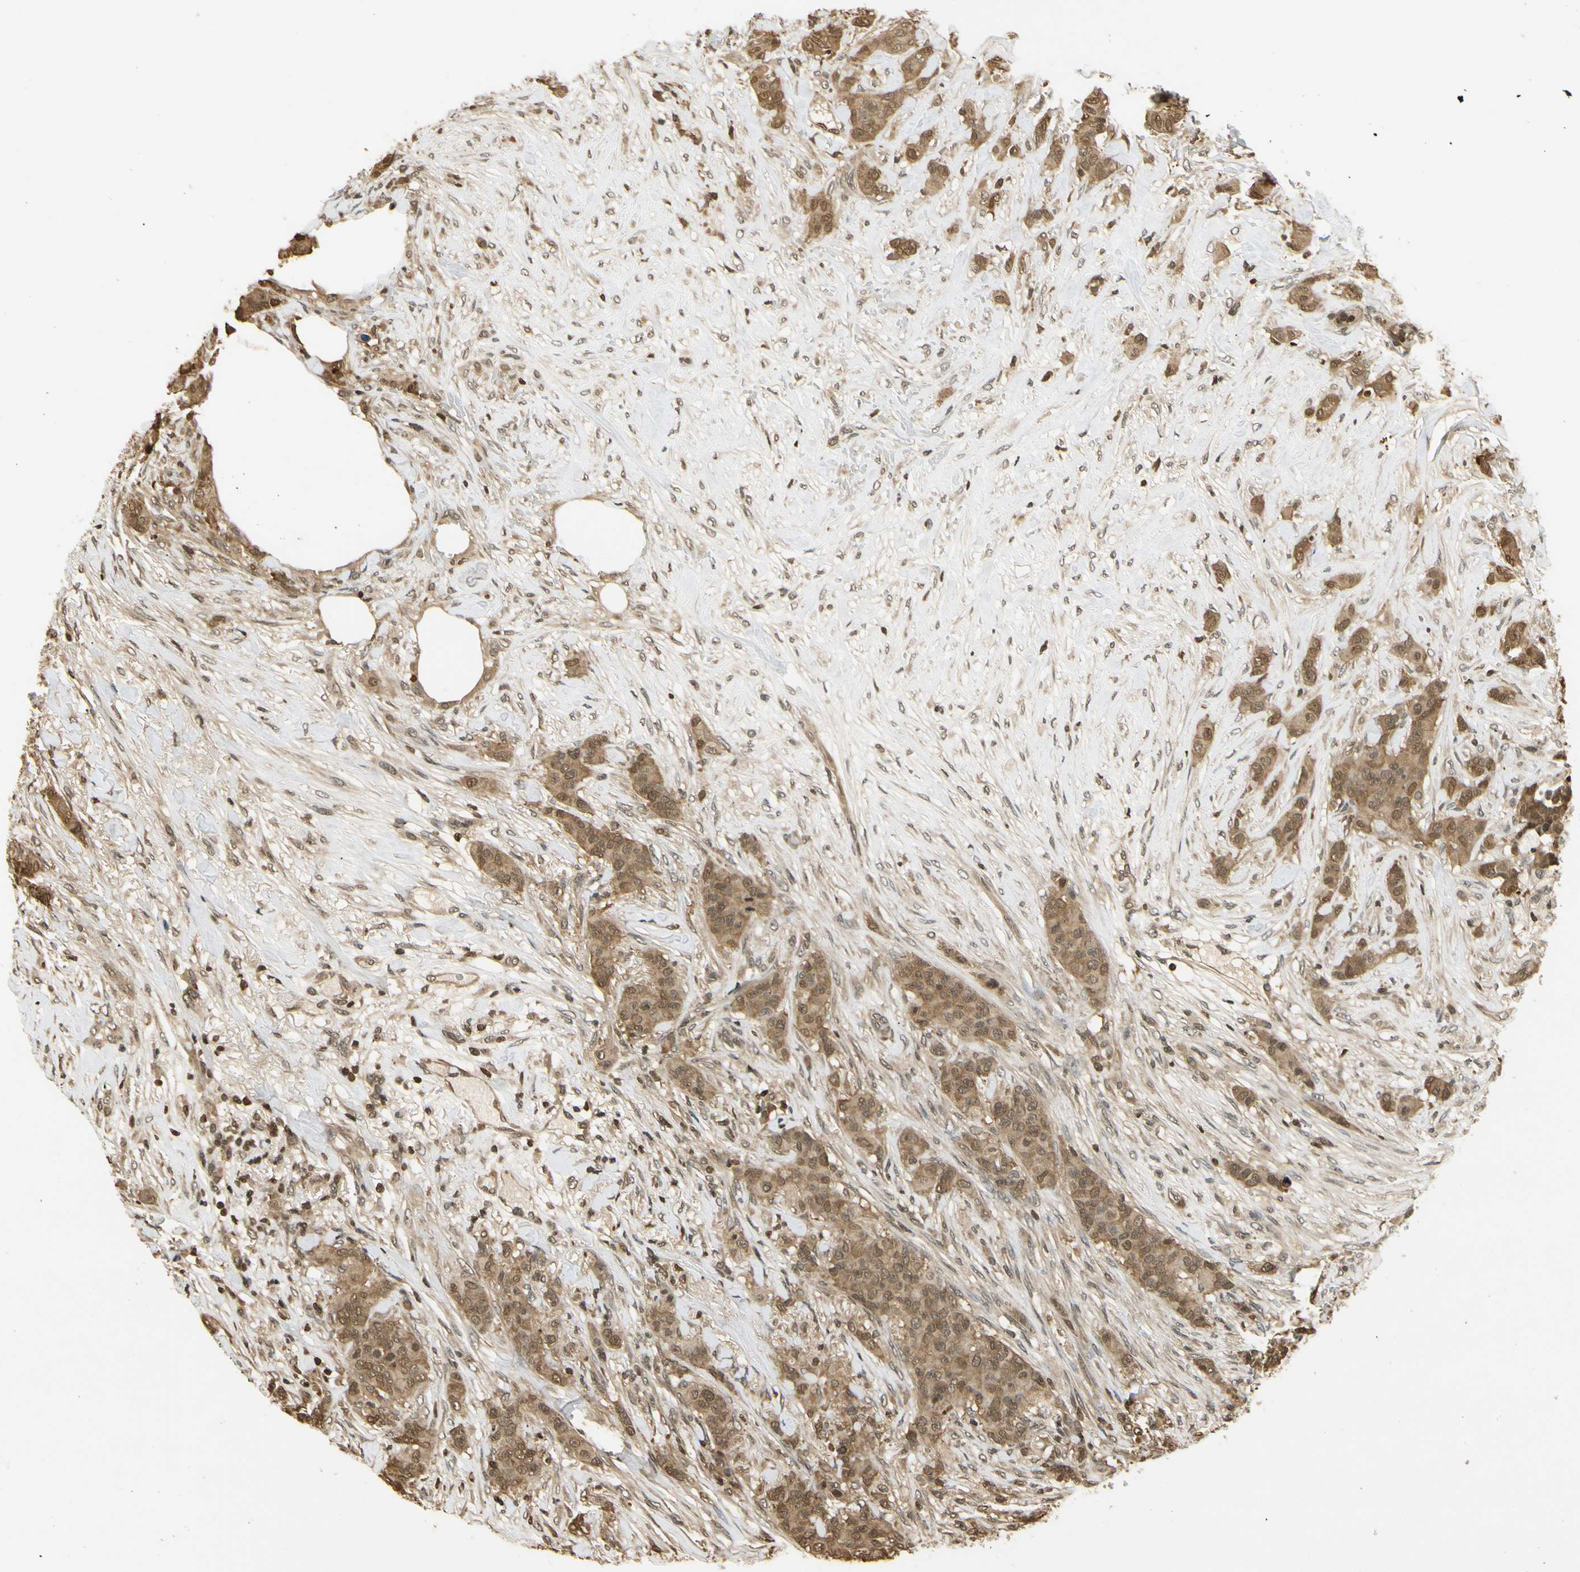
{"staining": {"intensity": "moderate", "quantity": ">75%", "location": "cytoplasmic/membranous"}, "tissue": "breast cancer", "cell_type": "Tumor cells", "image_type": "cancer", "snomed": [{"axis": "morphology", "description": "Duct carcinoma"}, {"axis": "topography", "description": "Breast"}], "caption": "The micrograph demonstrates immunohistochemical staining of breast cancer. There is moderate cytoplasmic/membranous positivity is seen in about >75% of tumor cells.", "gene": "SOD1", "patient": {"sex": "female", "age": 40}}